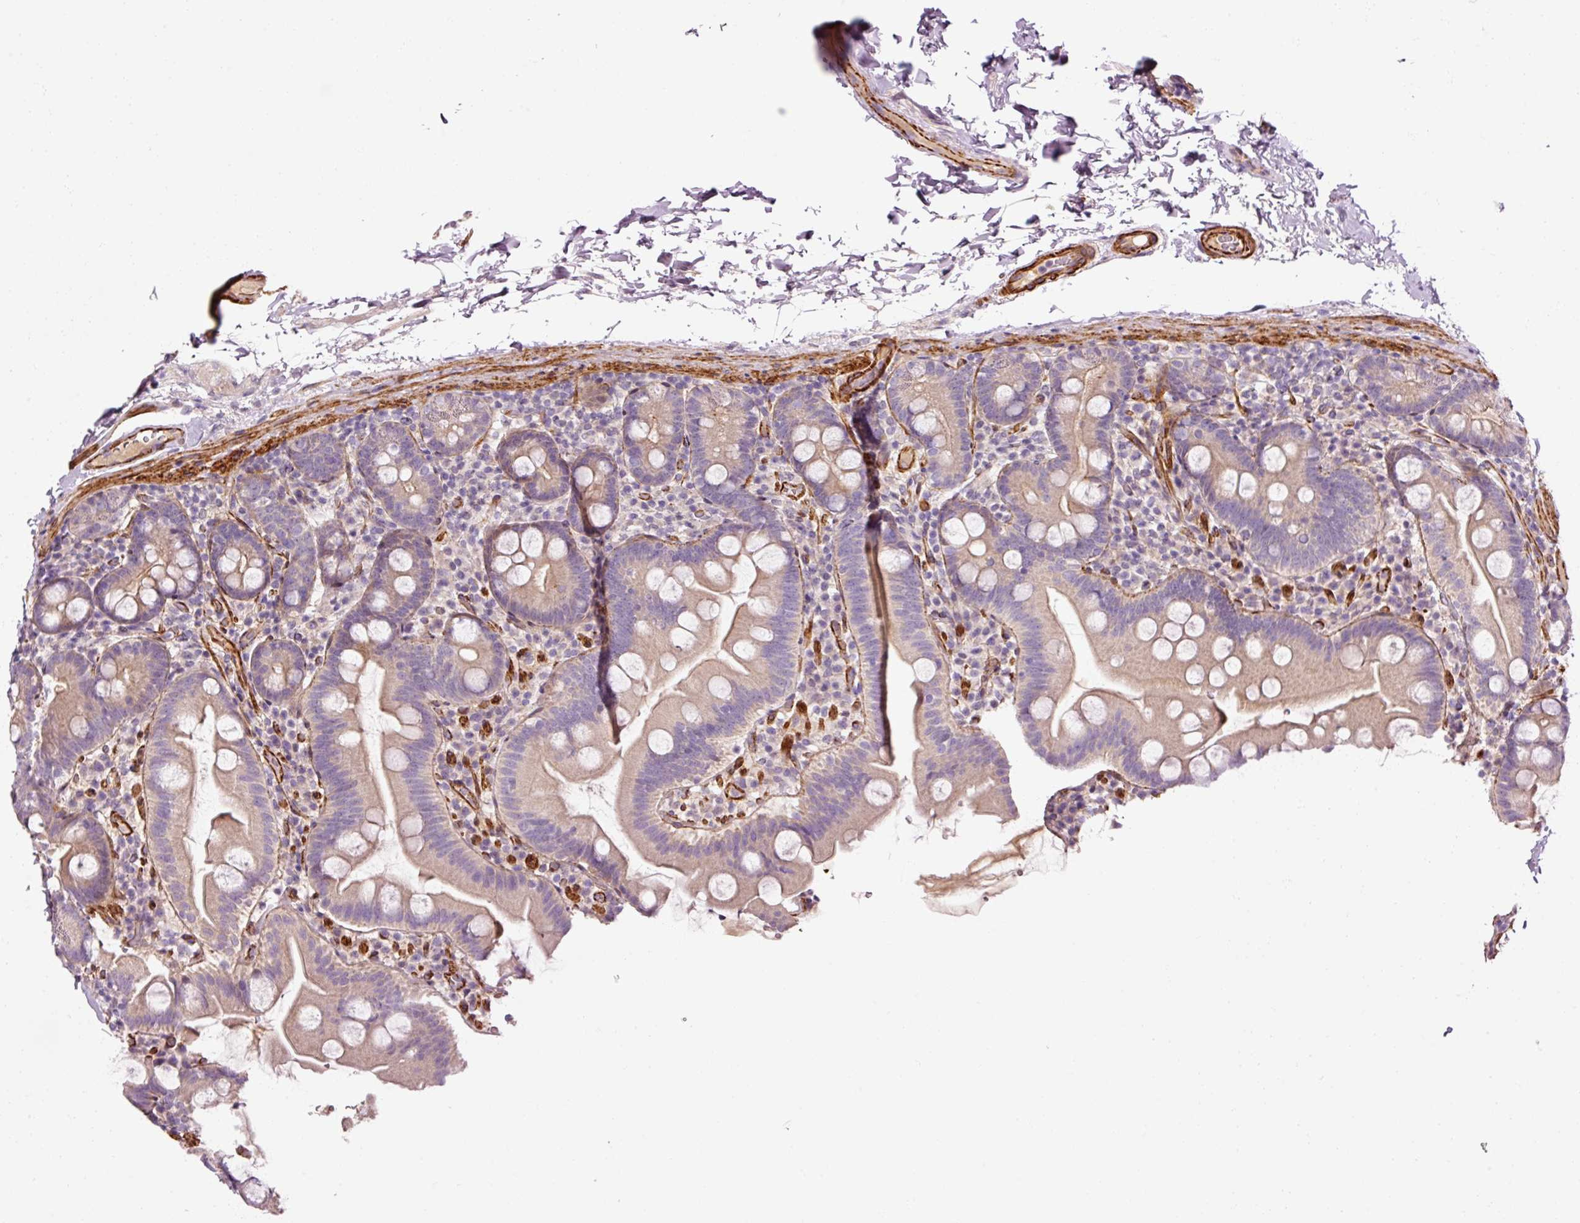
{"staining": {"intensity": "weak", "quantity": "25%-75%", "location": "cytoplasmic/membranous"}, "tissue": "small intestine", "cell_type": "Glandular cells", "image_type": "normal", "snomed": [{"axis": "morphology", "description": "Normal tissue, NOS"}, {"axis": "topography", "description": "Small intestine"}], "caption": "High-power microscopy captured an immunohistochemistry histopathology image of benign small intestine, revealing weak cytoplasmic/membranous staining in approximately 25%-75% of glandular cells.", "gene": "ANKRD20A1", "patient": {"sex": "female", "age": 68}}